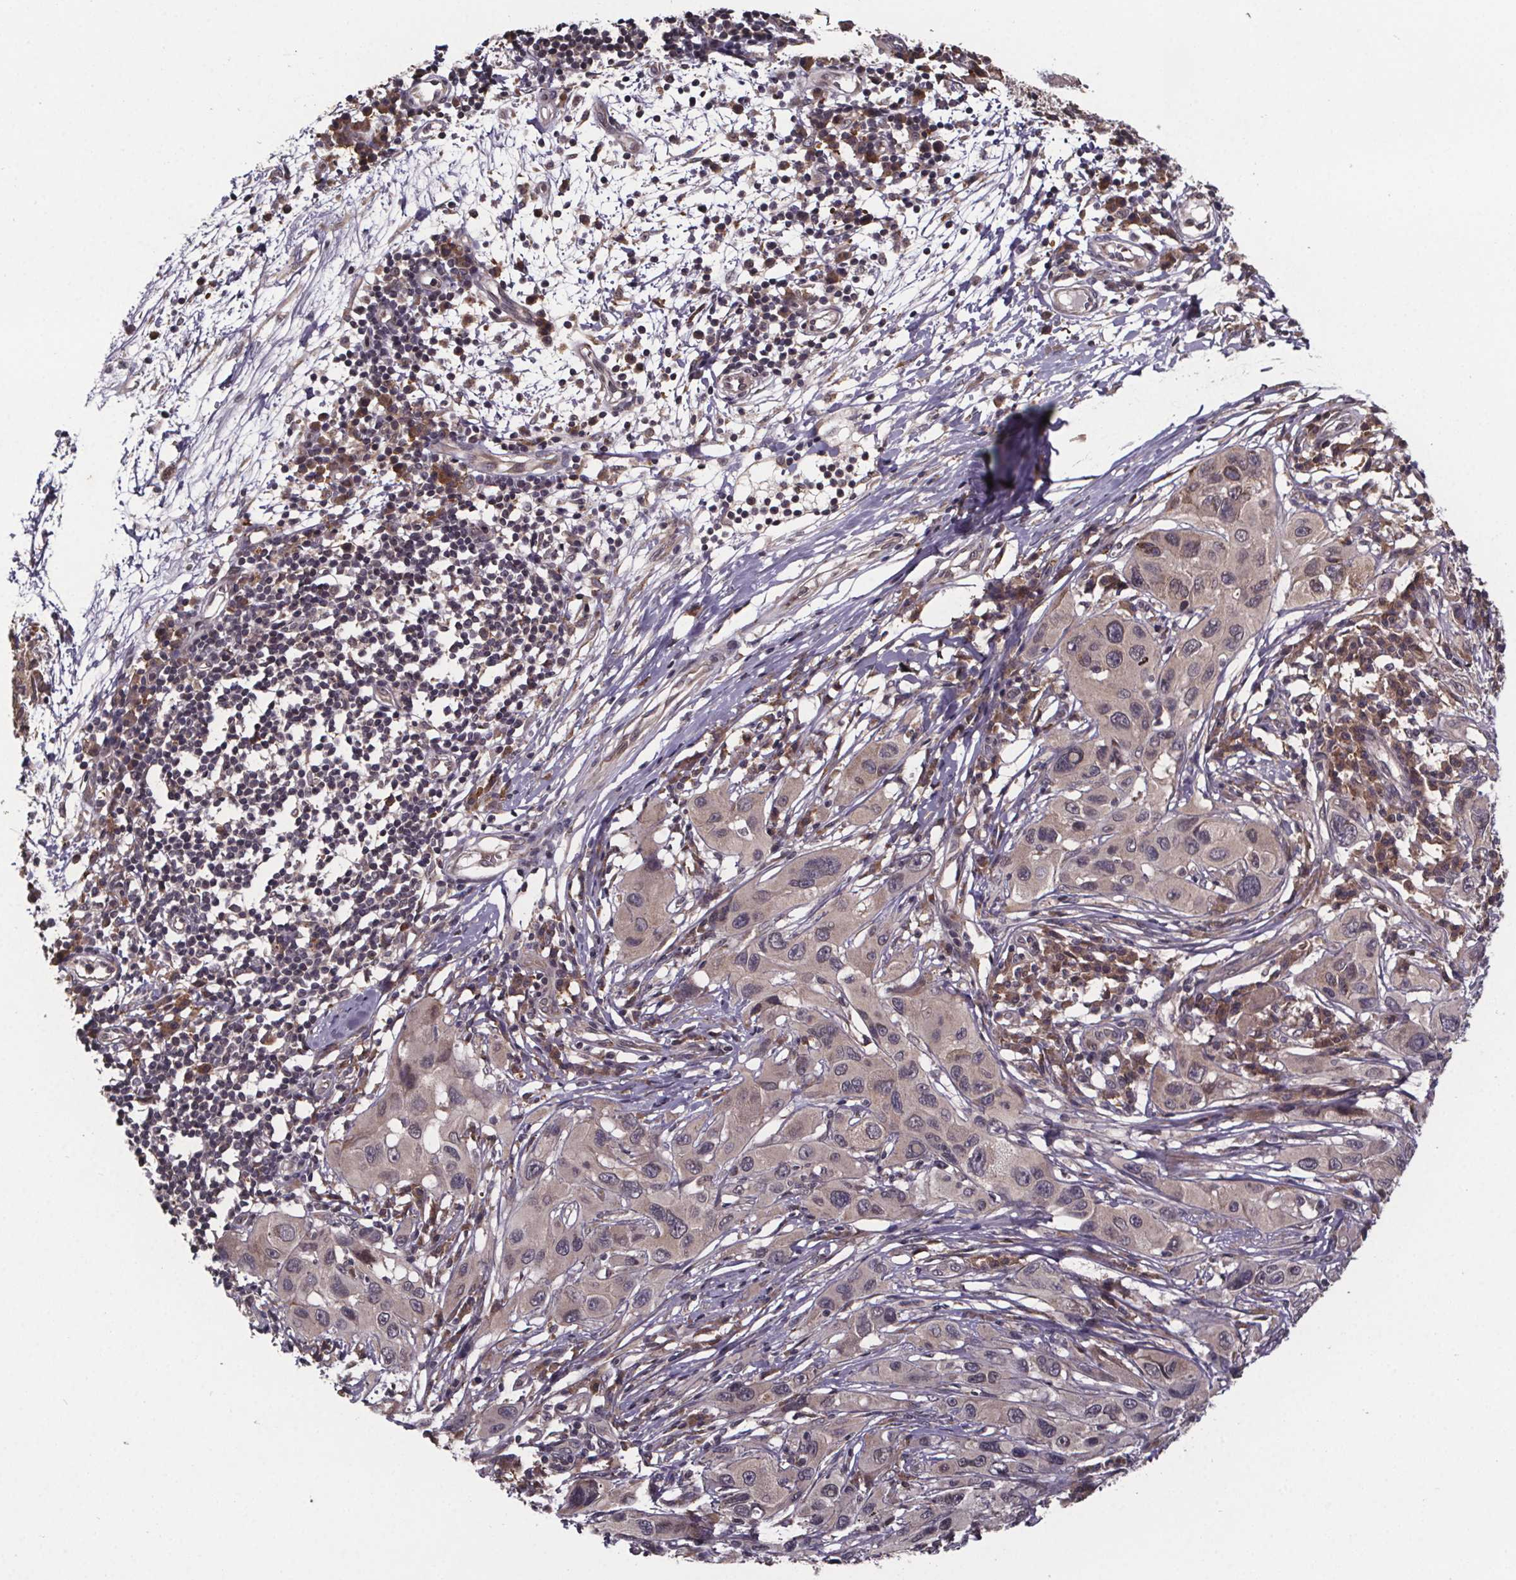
{"staining": {"intensity": "weak", "quantity": ">75%", "location": "cytoplasmic/membranous"}, "tissue": "melanoma", "cell_type": "Tumor cells", "image_type": "cancer", "snomed": [{"axis": "morphology", "description": "Malignant melanoma, NOS"}, {"axis": "topography", "description": "Skin"}], "caption": "Protein analysis of malignant melanoma tissue displays weak cytoplasmic/membranous staining in about >75% of tumor cells. The staining was performed using DAB (3,3'-diaminobenzidine) to visualize the protein expression in brown, while the nuclei were stained in blue with hematoxylin (Magnification: 20x).", "gene": "SAT1", "patient": {"sex": "male", "age": 53}}